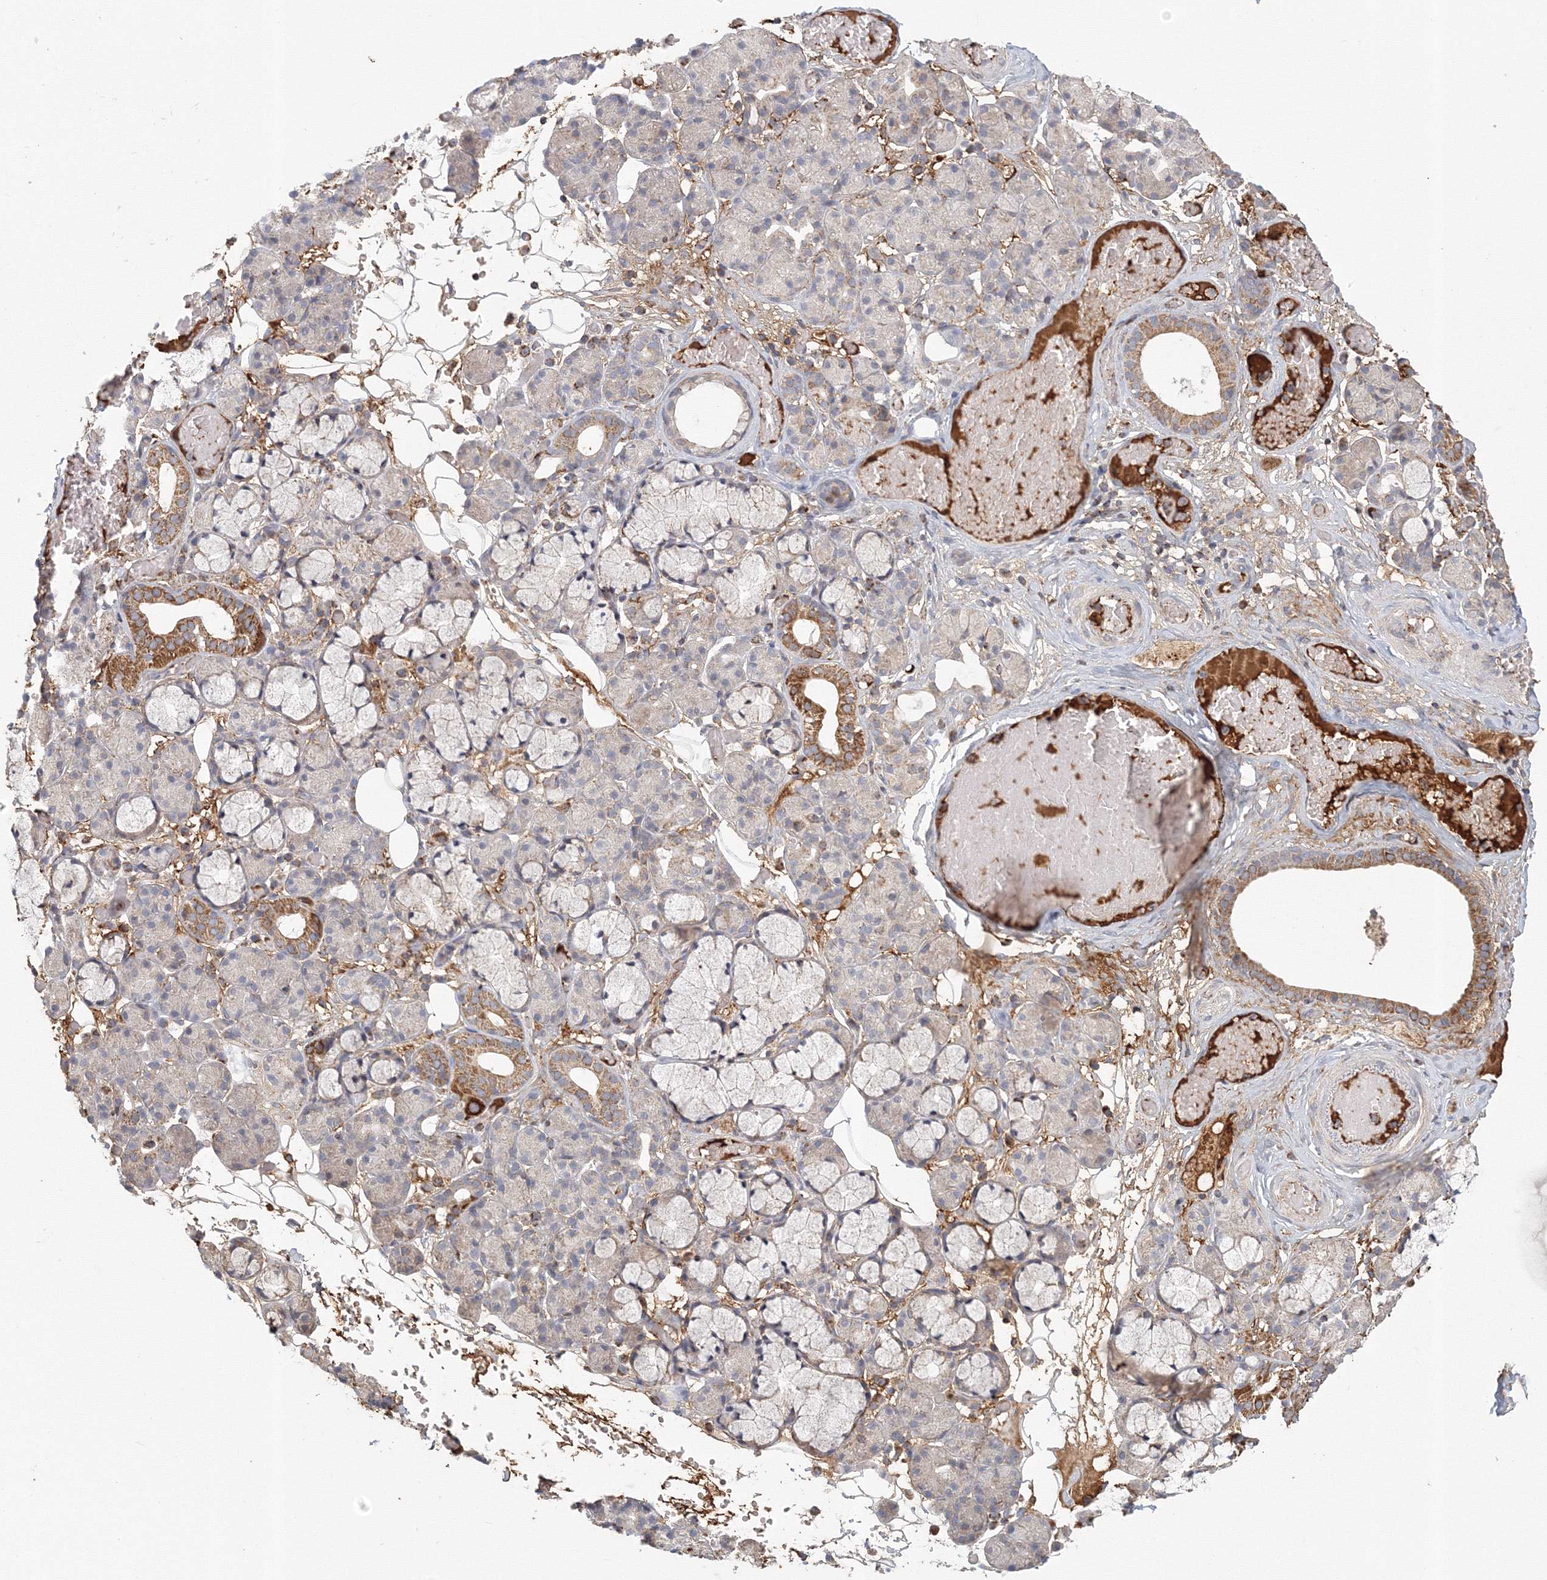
{"staining": {"intensity": "moderate", "quantity": "<25%", "location": "cytoplasmic/membranous"}, "tissue": "salivary gland", "cell_type": "Glandular cells", "image_type": "normal", "snomed": [{"axis": "morphology", "description": "Normal tissue, NOS"}, {"axis": "topography", "description": "Salivary gland"}], "caption": "DAB (3,3'-diaminobenzidine) immunohistochemical staining of unremarkable human salivary gland exhibits moderate cytoplasmic/membranous protein staining in approximately <25% of glandular cells. (brown staining indicates protein expression, while blue staining denotes nuclei).", "gene": "GRPEL1", "patient": {"sex": "male", "age": 63}}